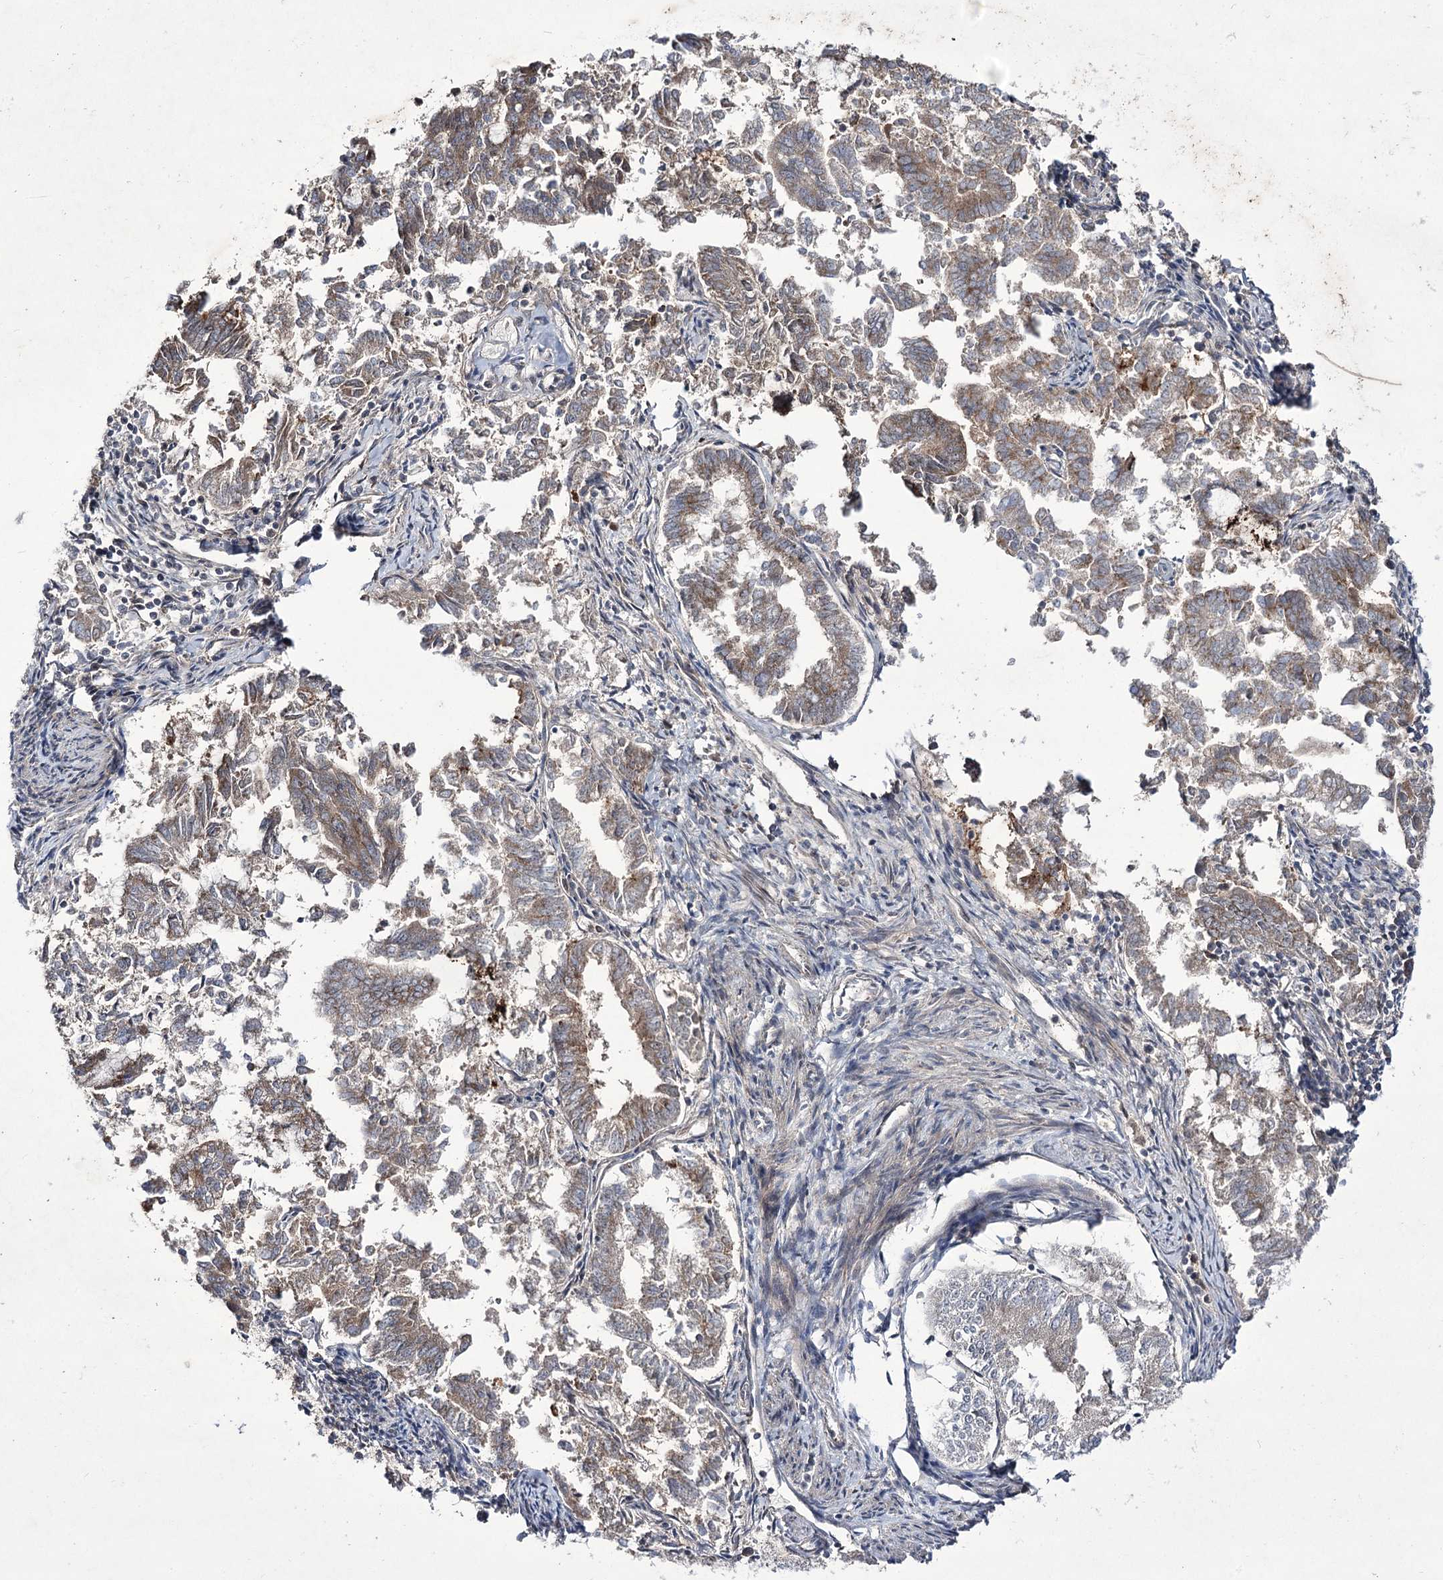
{"staining": {"intensity": "moderate", "quantity": ">75%", "location": "cytoplasmic/membranous"}, "tissue": "endometrial cancer", "cell_type": "Tumor cells", "image_type": "cancer", "snomed": [{"axis": "morphology", "description": "Adenocarcinoma, NOS"}, {"axis": "topography", "description": "Endometrium"}], "caption": "Immunohistochemical staining of adenocarcinoma (endometrial) displays moderate cytoplasmic/membranous protein staining in about >75% of tumor cells.", "gene": "HOXC11", "patient": {"sex": "female", "age": 79}}